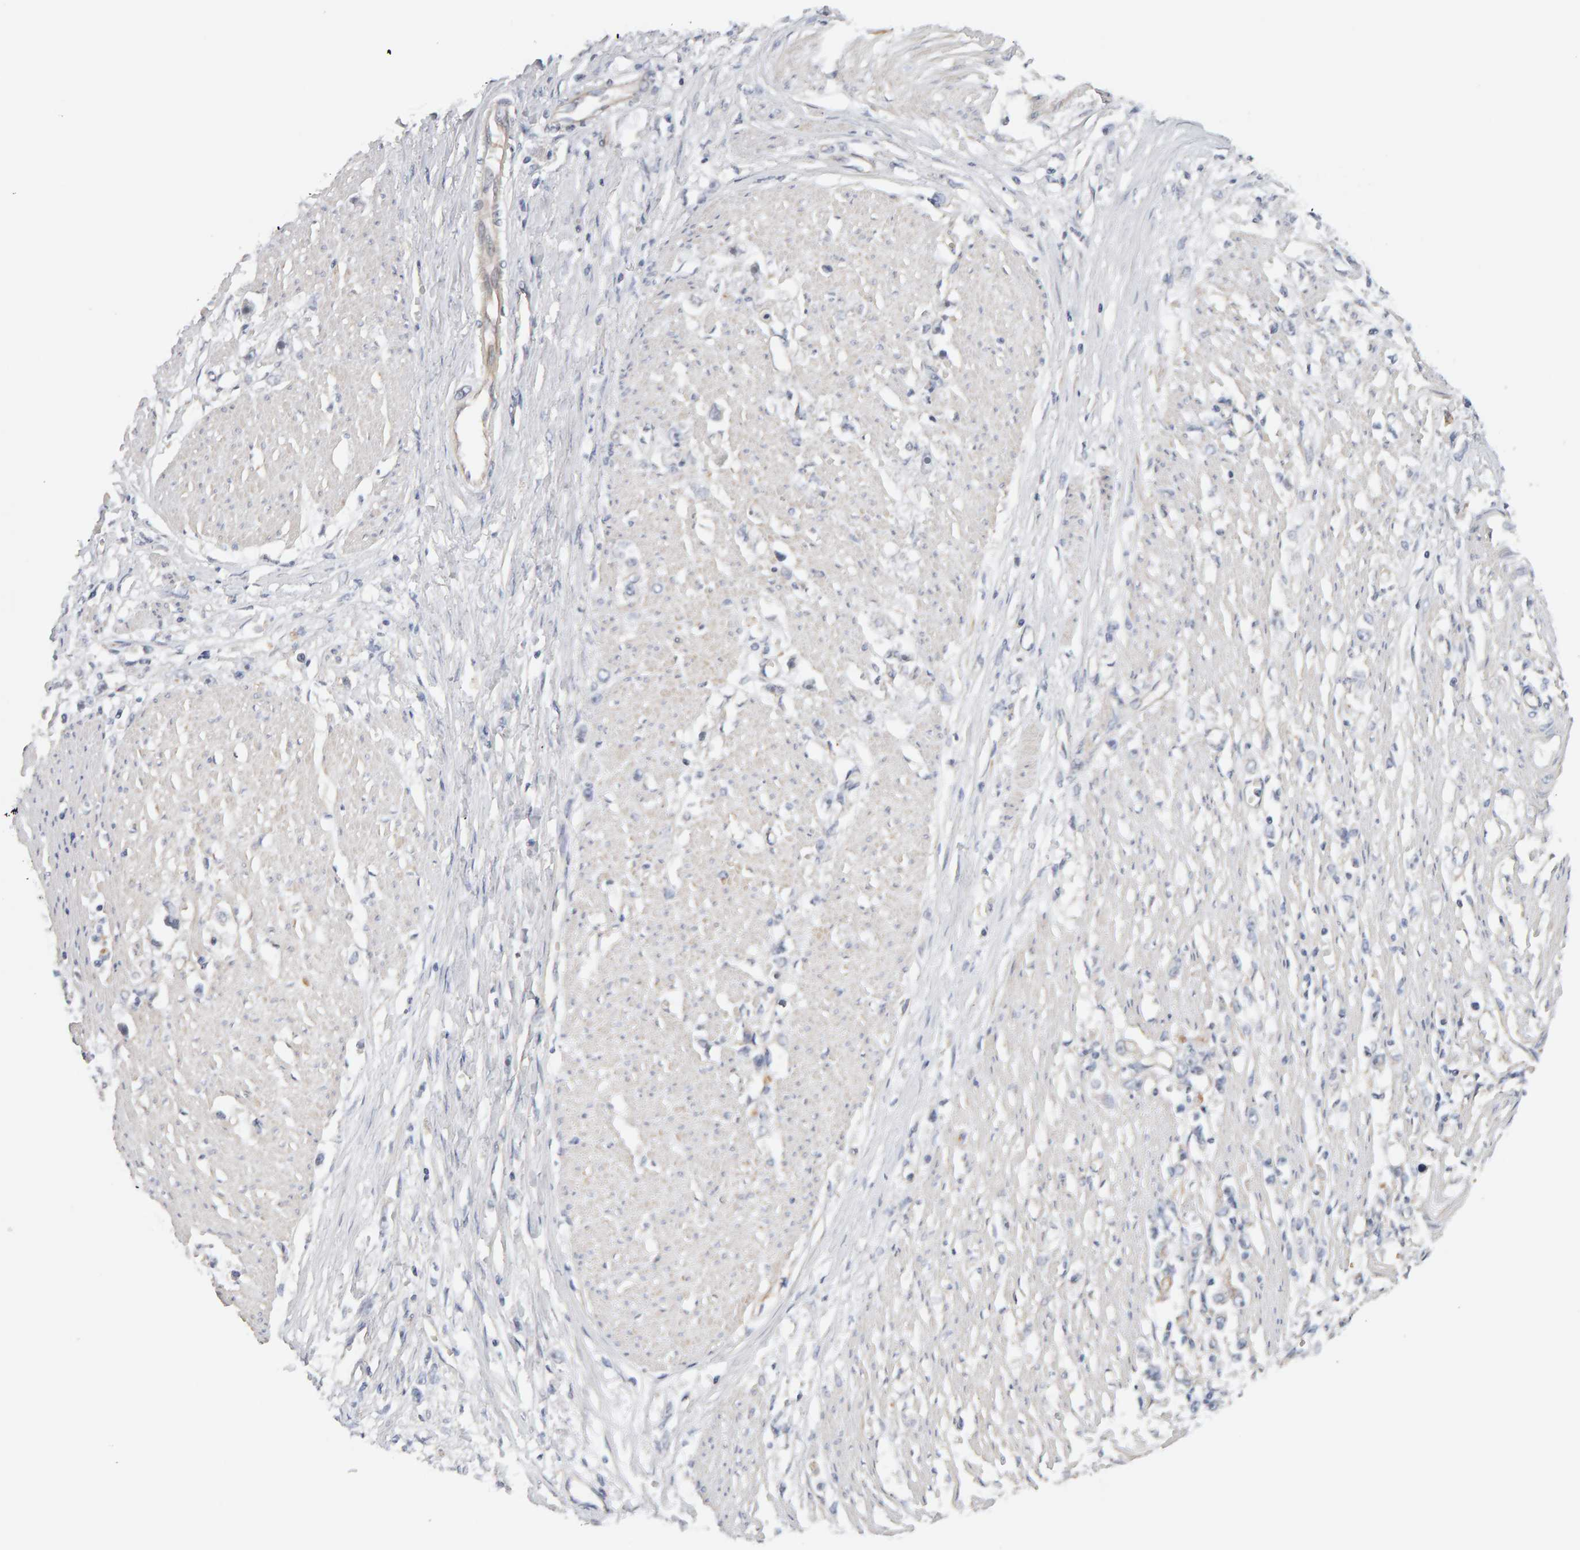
{"staining": {"intensity": "negative", "quantity": "none", "location": "none"}, "tissue": "stomach cancer", "cell_type": "Tumor cells", "image_type": "cancer", "snomed": [{"axis": "morphology", "description": "Adenocarcinoma, NOS"}, {"axis": "topography", "description": "Stomach"}], "caption": "Stomach cancer stained for a protein using IHC demonstrates no positivity tumor cells.", "gene": "PPP1R16A", "patient": {"sex": "female", "age": 59}}